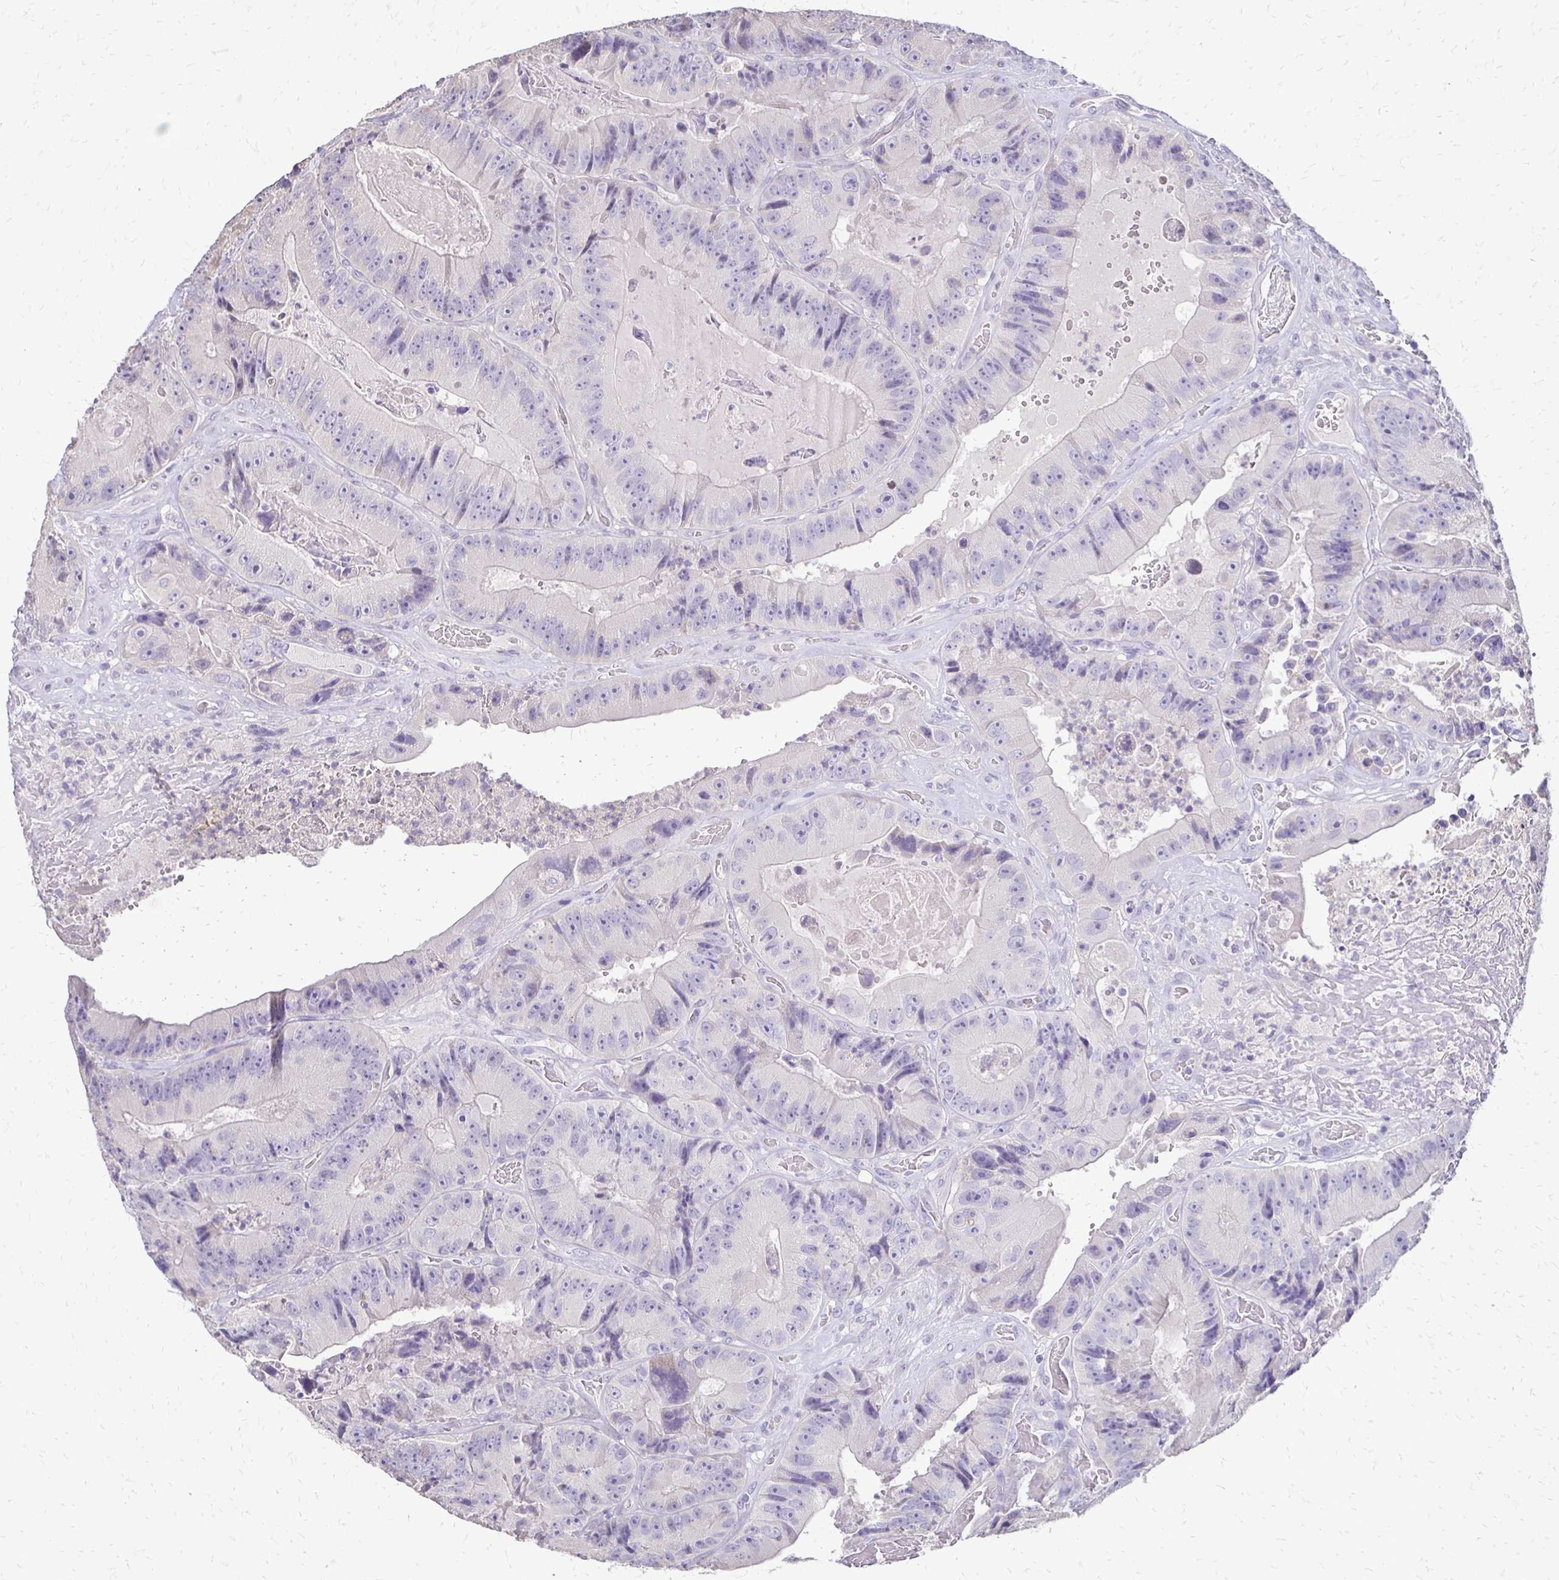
{"staining": {"intensity": "negative", "quantity": "none", "location": "none"}, "tissue": "colorectal cancer", "cell_type": "Tumor cells", "image_type": "cancer", "snomed": [{"axis": "morphology", "description": "Adenocarcinoma, NOS"}, {"axis": "topography", "description": "Colon"}], "caption": "Colorectal adenocarcinoma stained for a protein using immunohistochemistry (IHC) shows no staining tumor cells.", "gene": "ALPG", "patient": {"sex": "female", "age": 86}}